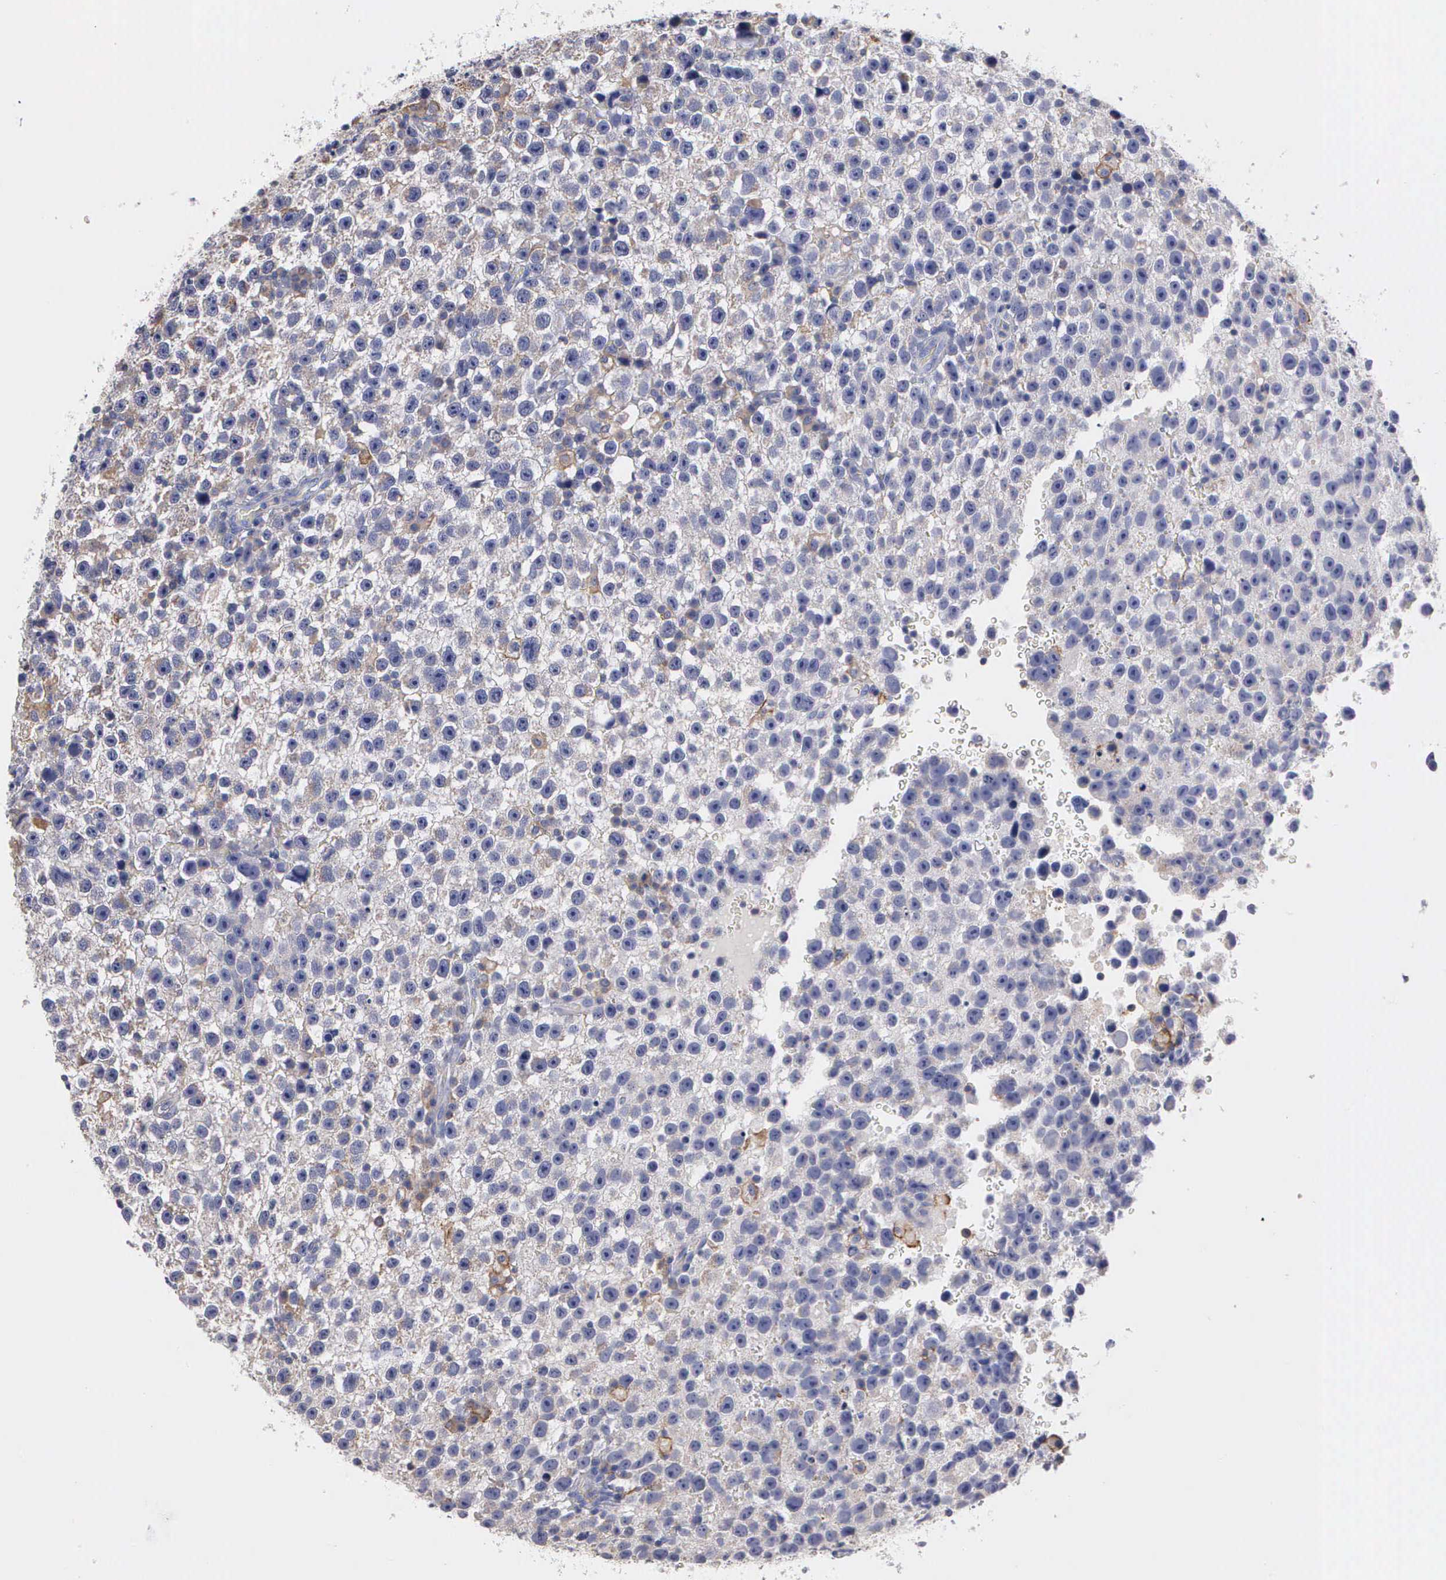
{"staining": {"intensity": "negative", "quantity": "none", "location": "none"}, "tissue": "testis cancer", "cell_type": "Tumor cells", "image_type": "cancer", "snomed": [{"axis": "morphology", "description": "Seminoma, NOS"}, {"axis": "topography", "description": "Testis"}], "caption": "Immunohistochemistry (IHC) histopathology image of neoplastic tissue: human testis cancer stained with DAB (3,3'-diaminobenzidine) shows no significant protein expression in tumor cells.", "gene": "PTGS2", "patient": {"sex": "male", "age": 33}}